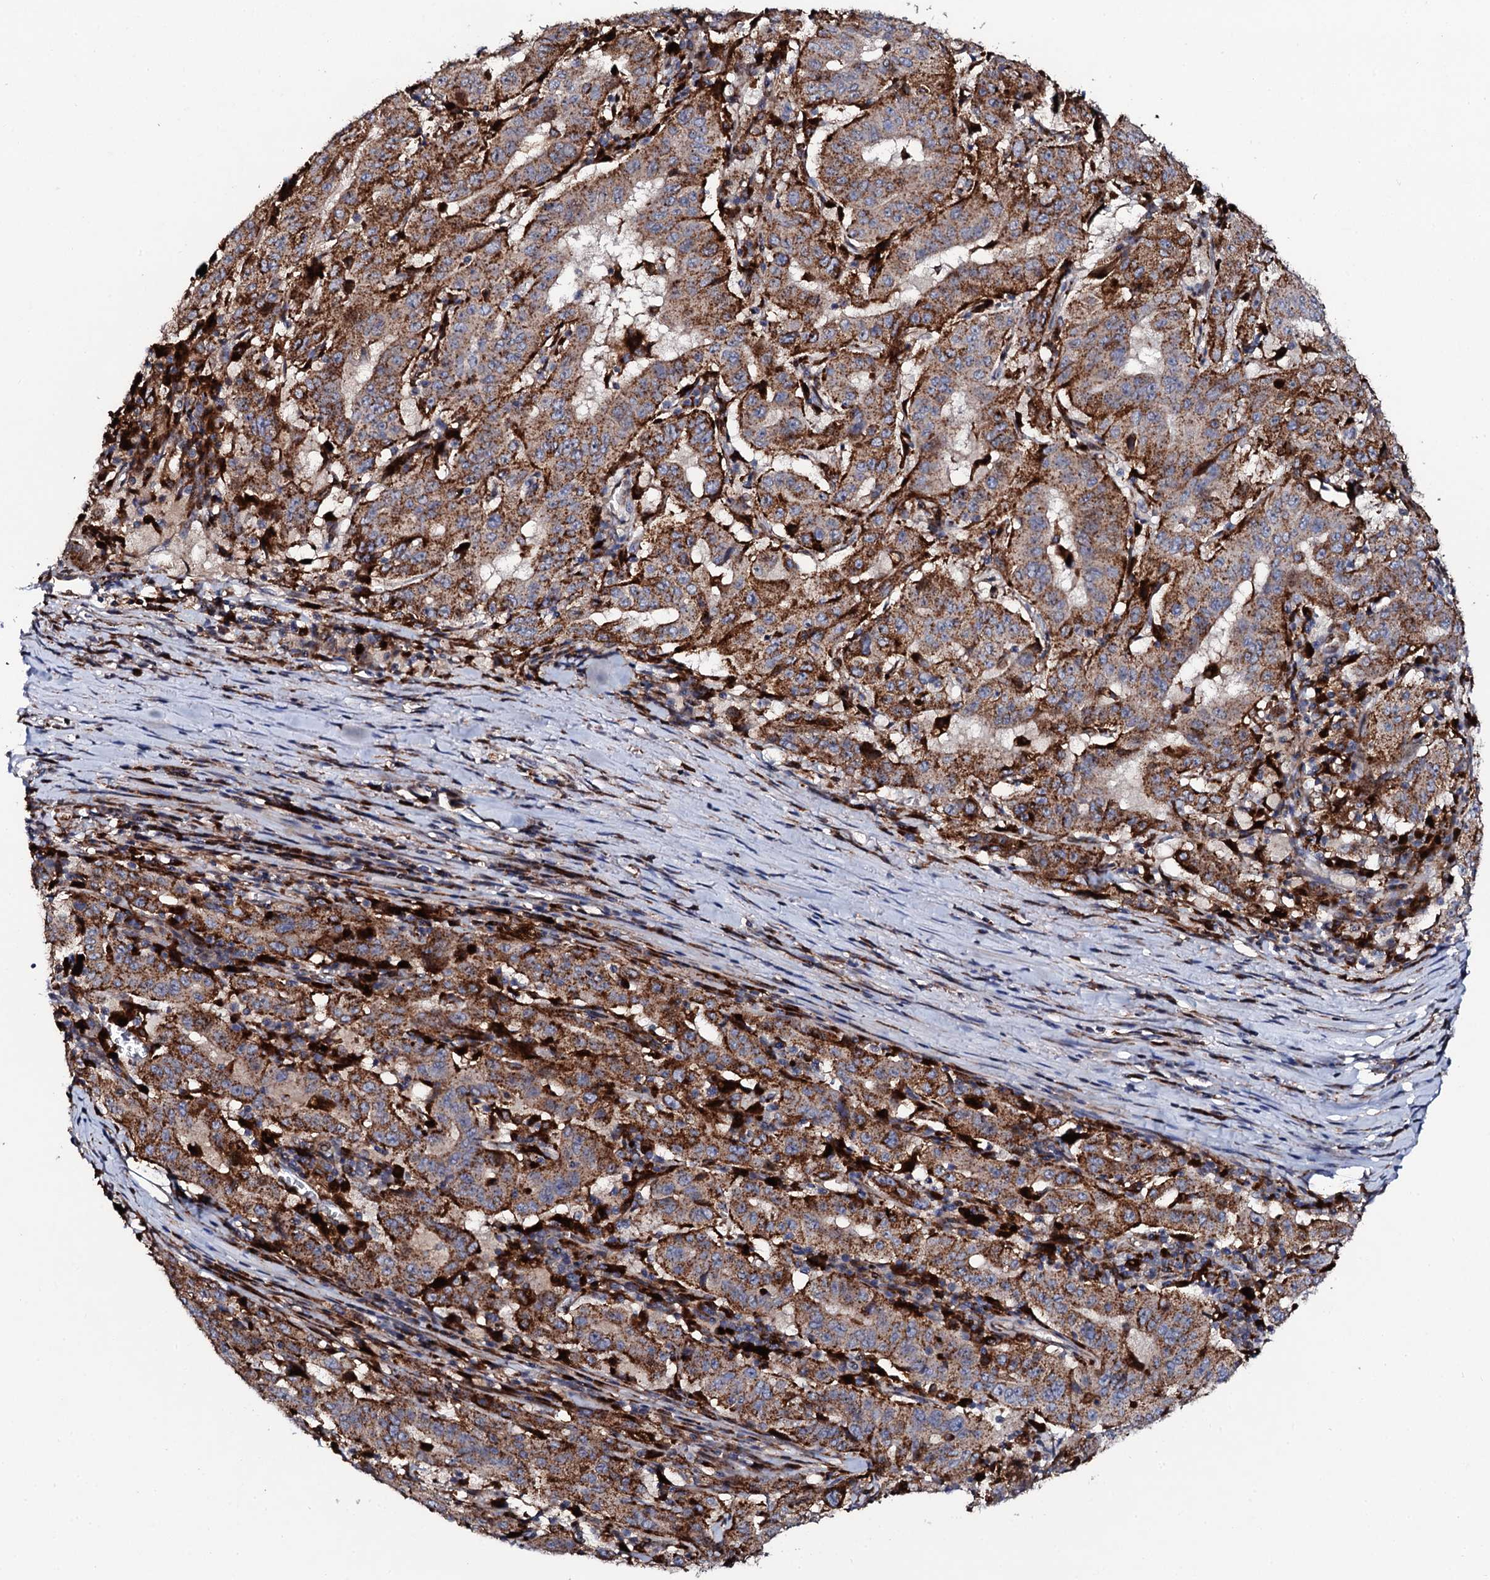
{"staining": {"intensity": "strong", "quantity": ">75%", "location": "cytoplasmic/membranous"}, "tissue": "pancreatic cancer", "cell_type": "Tumor cells", "image_type": "cancer", "snomed": [{"axis": "morphology", "description": "Adenocarcinoma, NOS"}, {"axis": "topography", "description": "Pancreas"}], "caption": "Pancreatic adenocarcinoma stained for a protein (brown) shows strong cytoplasmic/membranous positive expression in approximately >75% of tumor cells.", "gene": "TCIRG1", "patient": {"sex": "male", "age": 63}}